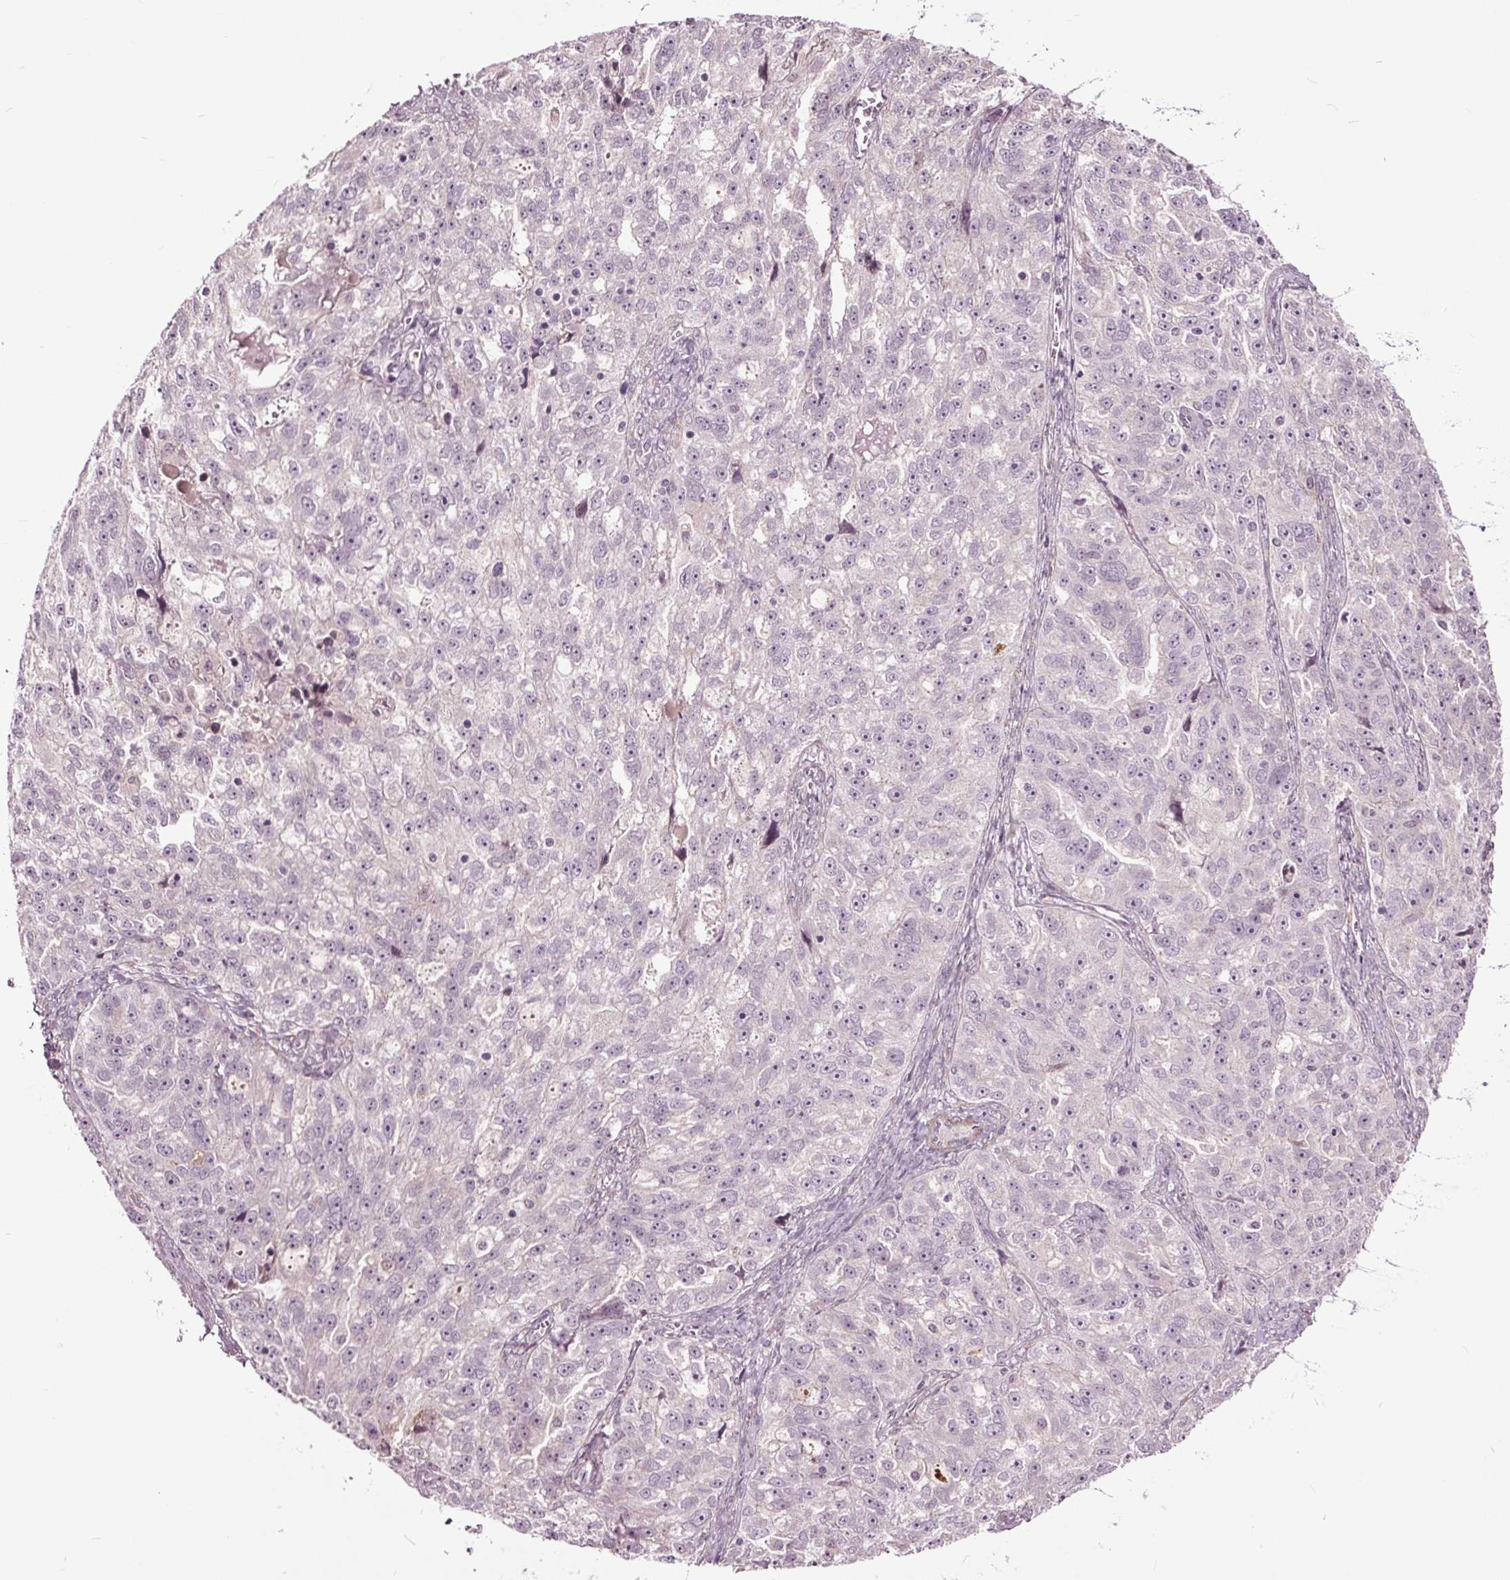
{"staining": {"intensity": "negative", "quantity": "none", "location": "none"}, "tissue": "ovarian cancer", "cell_type": "Tumor cells", "image_type": "cancer", "snomed": [{"axis": "morphology", "description": "Cystadenocarcinoma, serous, NOS"}, {"axis": "topography", "description": "Ovary"}], "caption": "DAB immunohistochemical staining of ovarian serous cystadenocarcinoma demonstrates no significant positivity in tumor cells.", "gene": "HAUS5", "patient": {"sex": "female", "age": 51}}